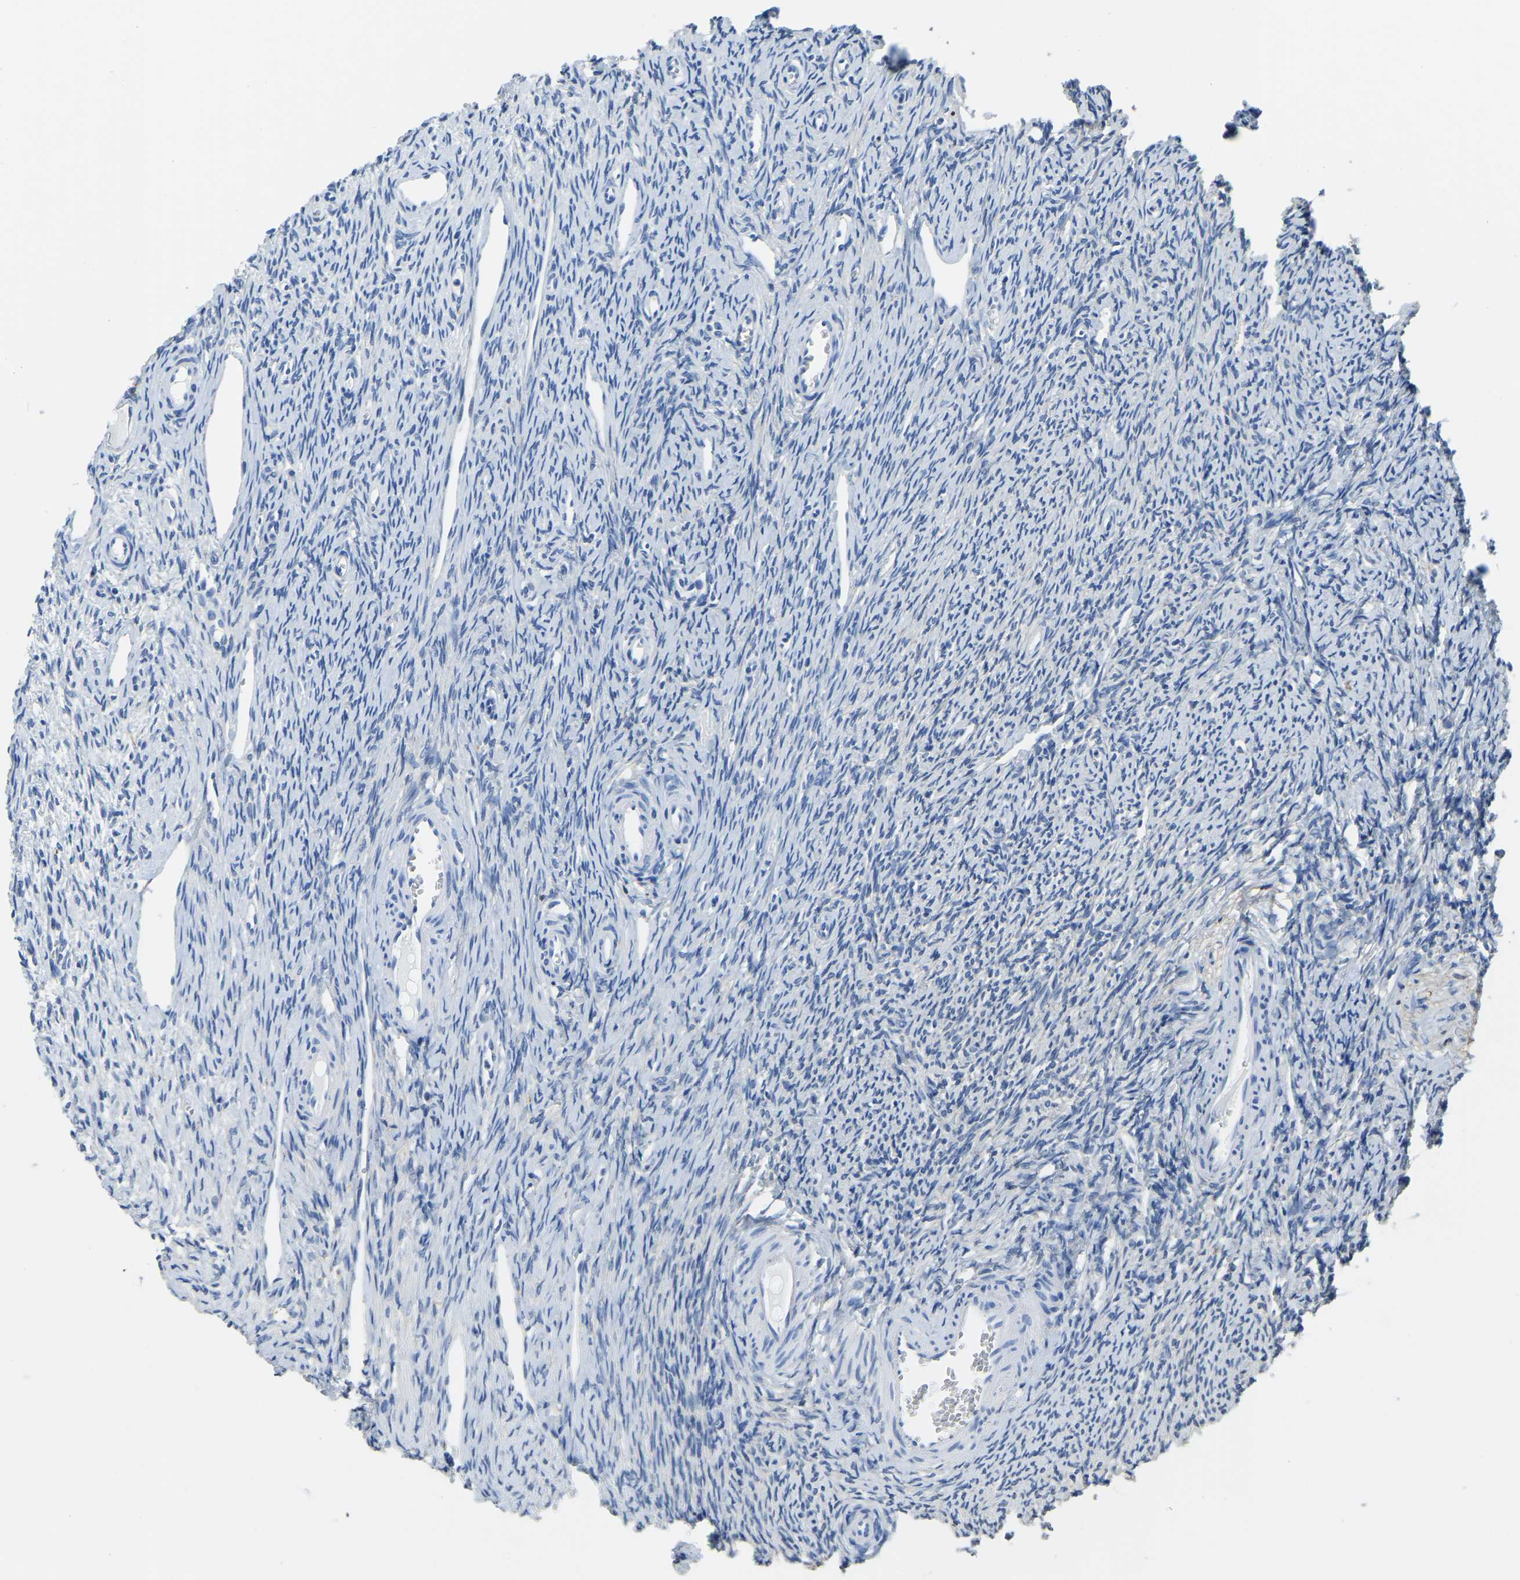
{"staining": {"intensity": "weak", "quantity": "<25%", "location": "cytoplasmic/membranous"}, "tissue": "ovary", "cell_type": "Ovarian stroma cells", "image_type": "normal", "snomed": [{"axis": "morphology", "description": "Normal tissue, NOS"}, {"axis": "topography", "description": "Ovary"}], "caption": "Photomicrograph shows no protein staining in ovarian stroma cells of normal ovary.", "gene": "ZDHHC13", "patient": {"sex": "female", "age": 33}}